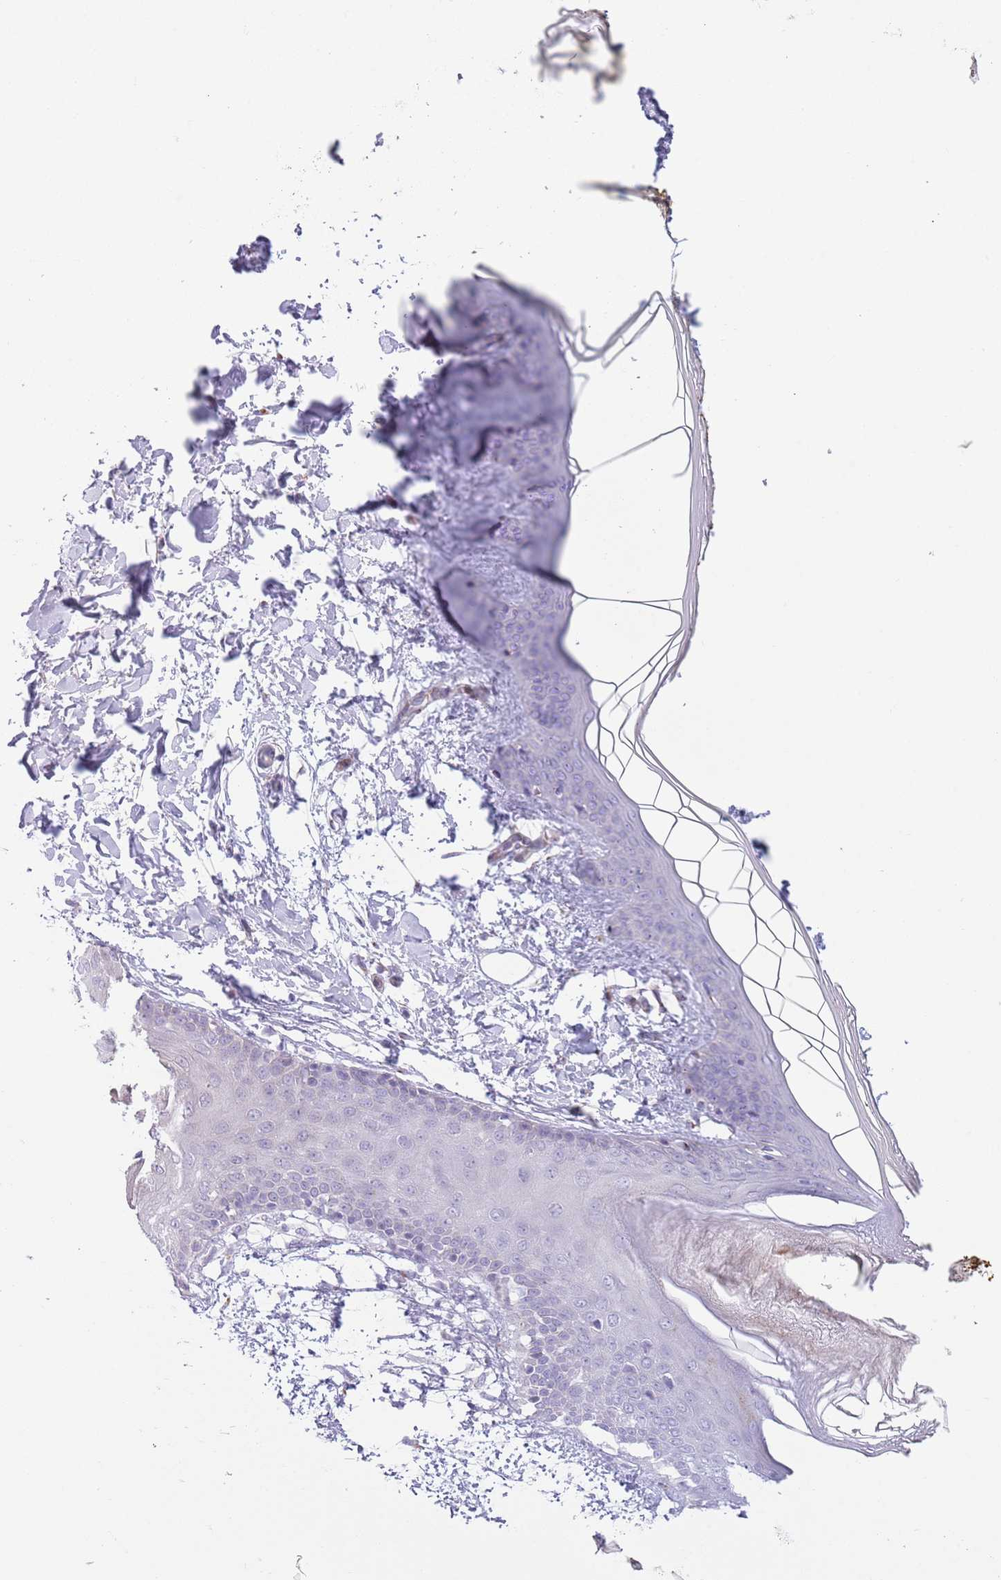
{"staining": {"intensity": "negative", "quantity": "none", "location": "none"}, "tissue": "skin", "cell_type": "Fibroblasts", "image_type": "normal", "snomed": [{"axis": "morphology", "description": "Normal tissue, NOS"}, {"axis": "topography", "description": "Skin"}], "caption": "Photomicrograph shows no significant protein expression in fibroblasts of benign skin.", "gene": "C20orf96", "patient": {"sex": "female", "age": 34}}